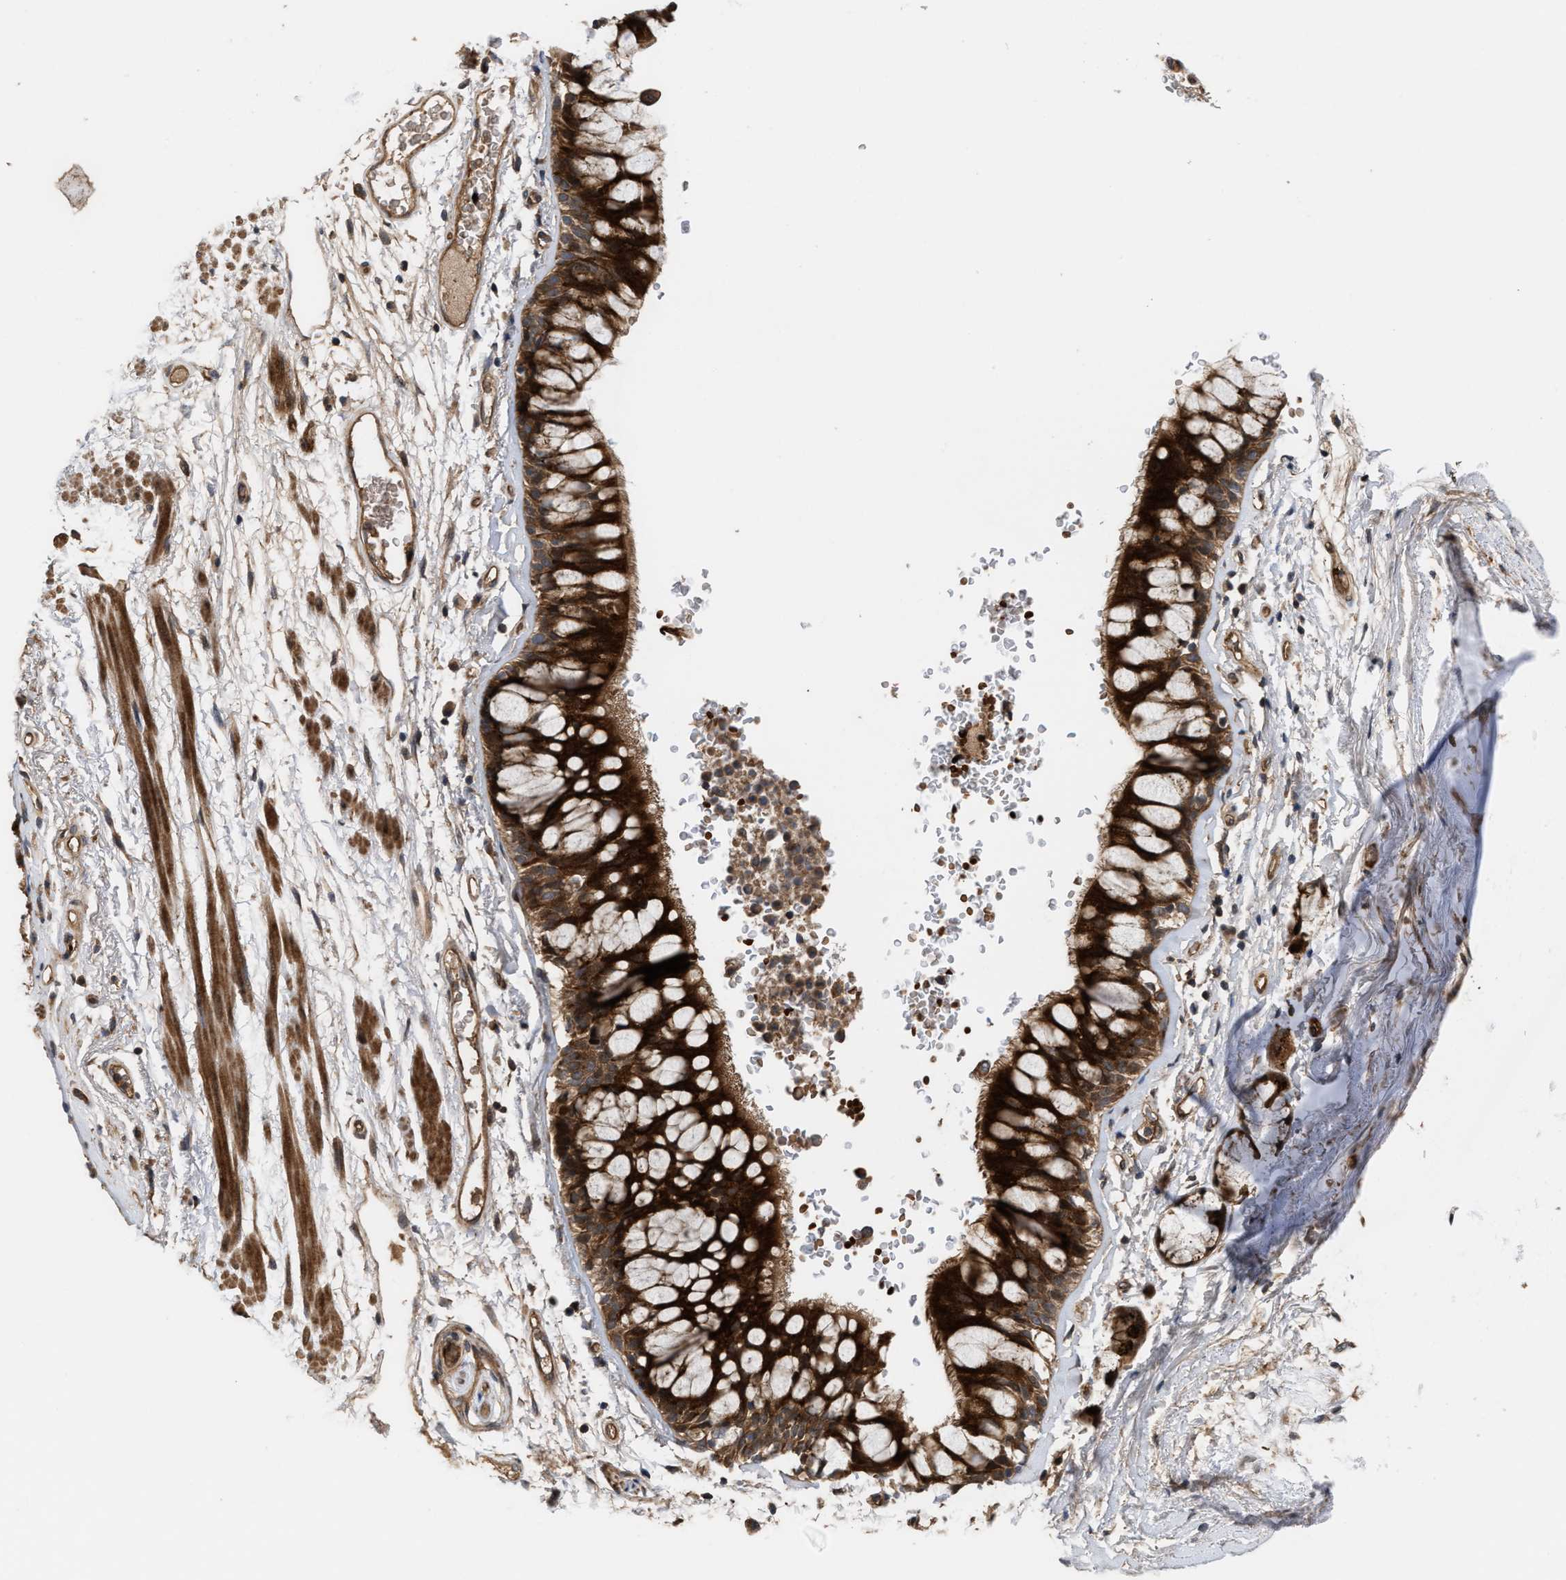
{"staining": {"intensity": "strong", "quantity": ">75%", "location": "cytoplasmic/membranous"}, "tissue": "bronchus", "cell_type": "Respiratory epithelial cells", "image_type": "normal", "snomed": [{"axis": "morphology", "description": "Normal tissue, NOS"}, {"axis": "topography", "description": "Bronchus"}], "caption": "Immunohistochemical staining of benign bronchus shows strong cytoplasmic/membranous protein staining in approximately >75% of respiratory epithelial cells.", "gene": "STAU1", "patient": {"sex": "male", "age": 66}}